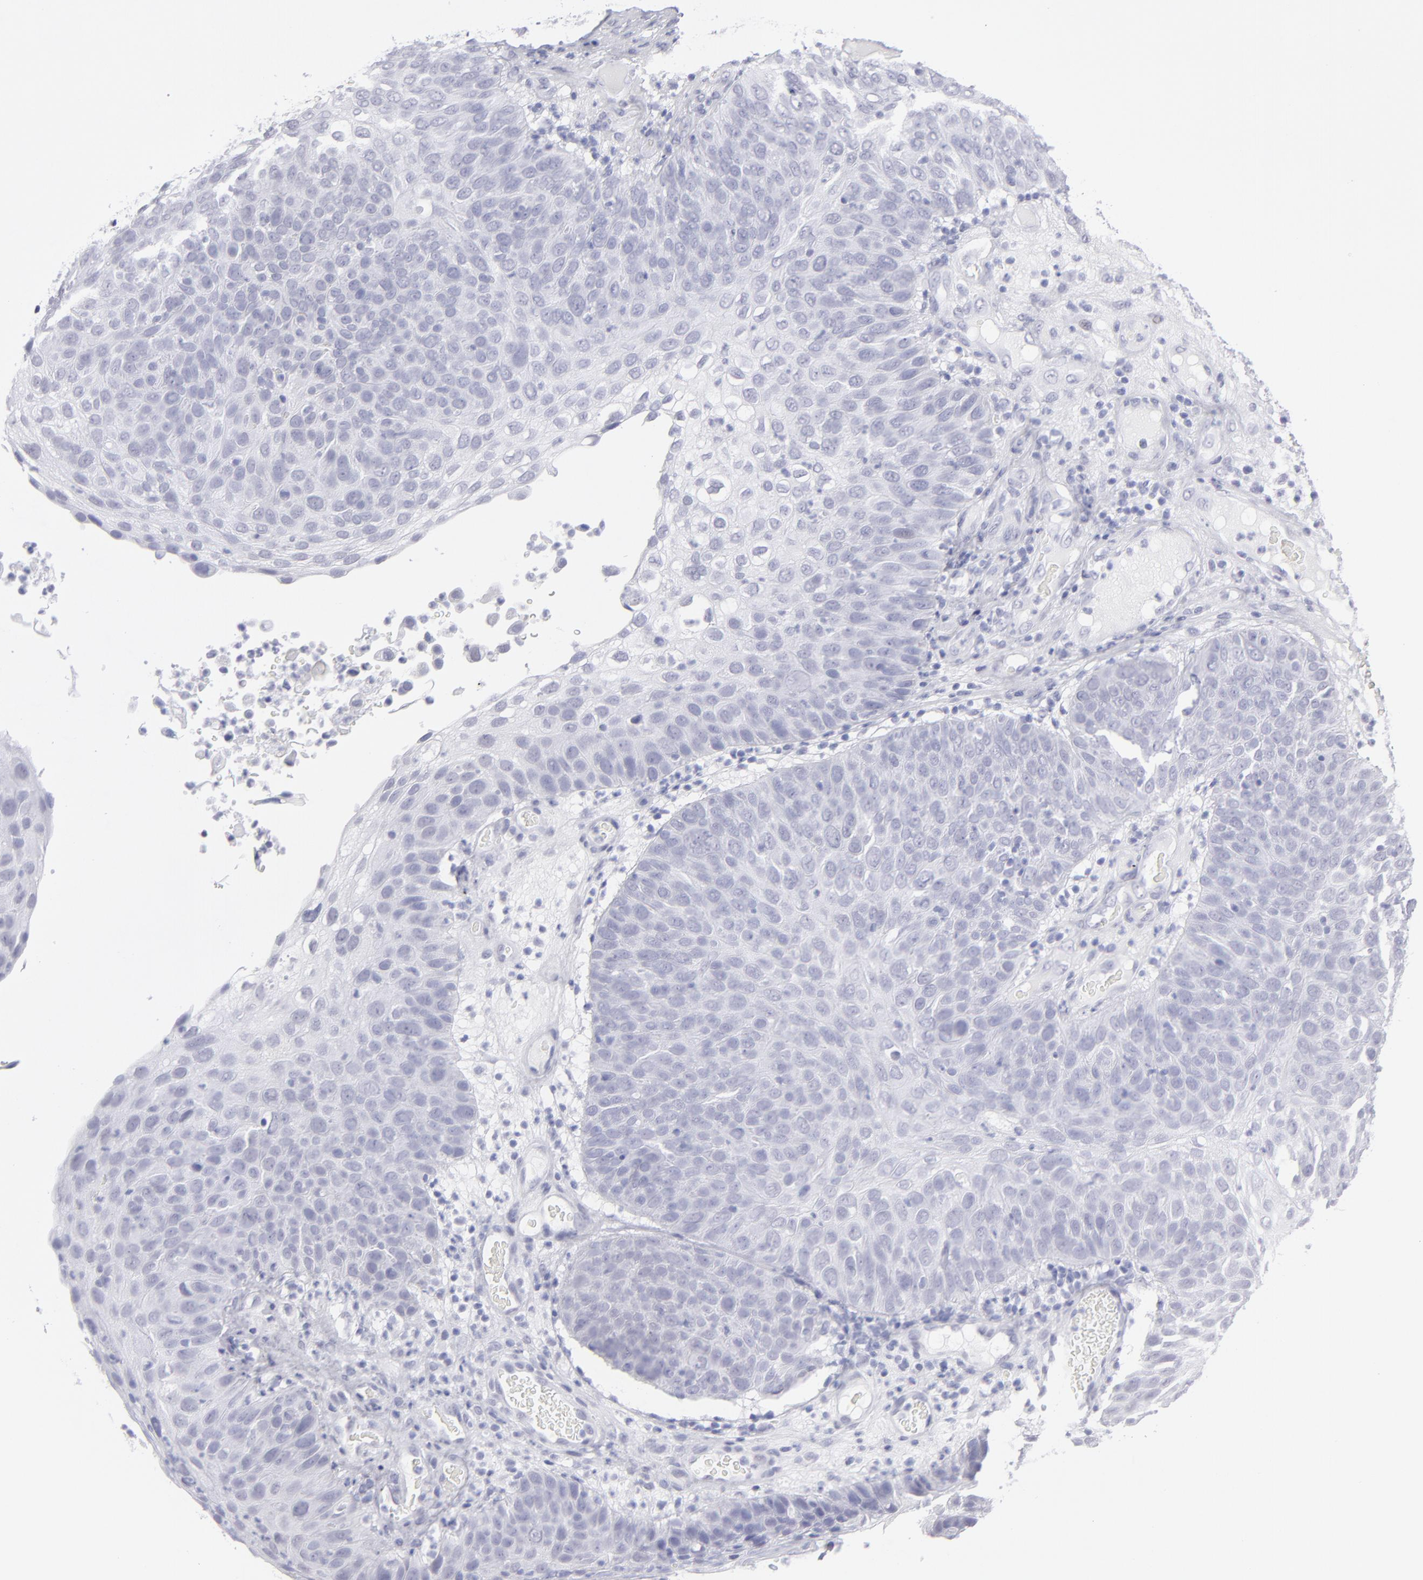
{"staining": {"intensity": "negative", "quantity": "none", "location": "none"}, "tissue": "skin cancer", "cell_type": "Tumor cells", "image_type": "cancer", "snomed": [{"axis": "morphology", "description": "Squamous cell carcinoma, NOS"}, {"axis": "topography", "description": "Skin"}], "caption": "IHC photomicrograph of neoplastic tissue: human skin squamous cell carcinoma stained with DAB displays no significant protein positivity in tumor cells.", "gene": "ALDOB", "patient": {"sex": "male", "age": 87}}